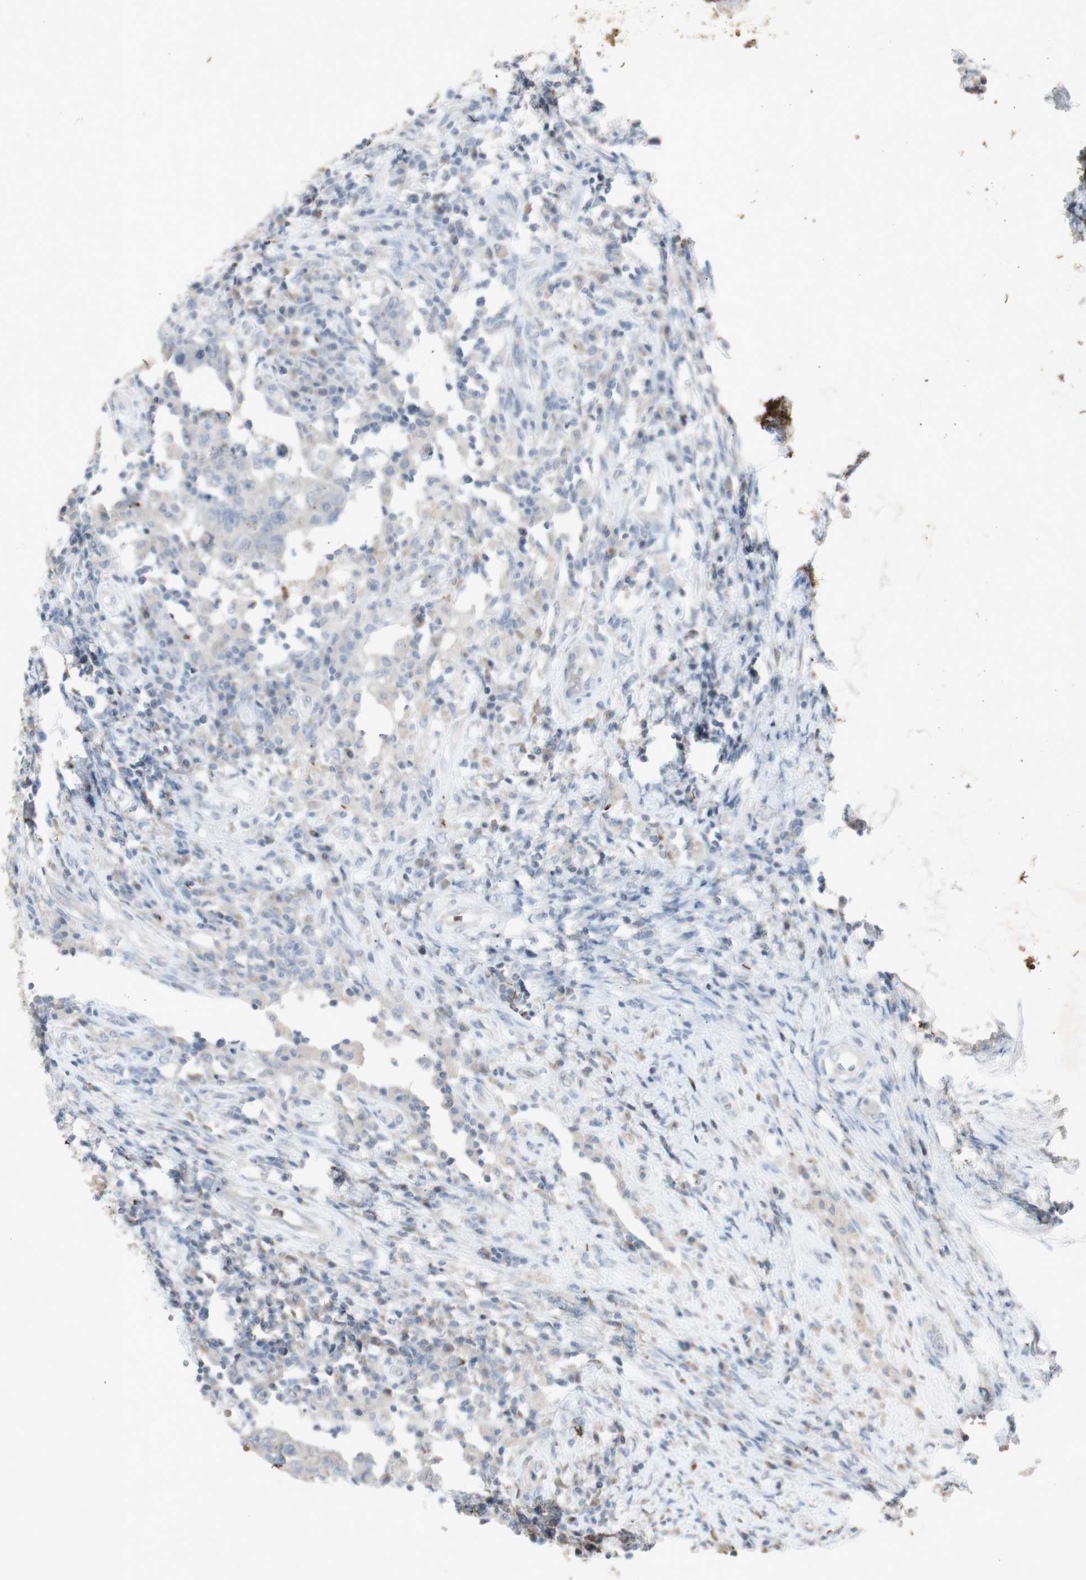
{"staining": {"intensity": "negative", "quantity": "none", "location": "none"}, "tissue": "testis cancer", "cell_type": "Tumor cells", "image_type": "cancer", "snomed": [{"axis": "morphology", "description": "Carcinoma, Embryonal, NOS"}, {"axis": "topography", "description": "Testis"}], "caption": "This is an immunohistochemistry (IHC) image of human embryonal carcinoma (testis). There is no staining in tumor cells.", "gene": "INS", "patient": {"sex": "male", "age": 26}}